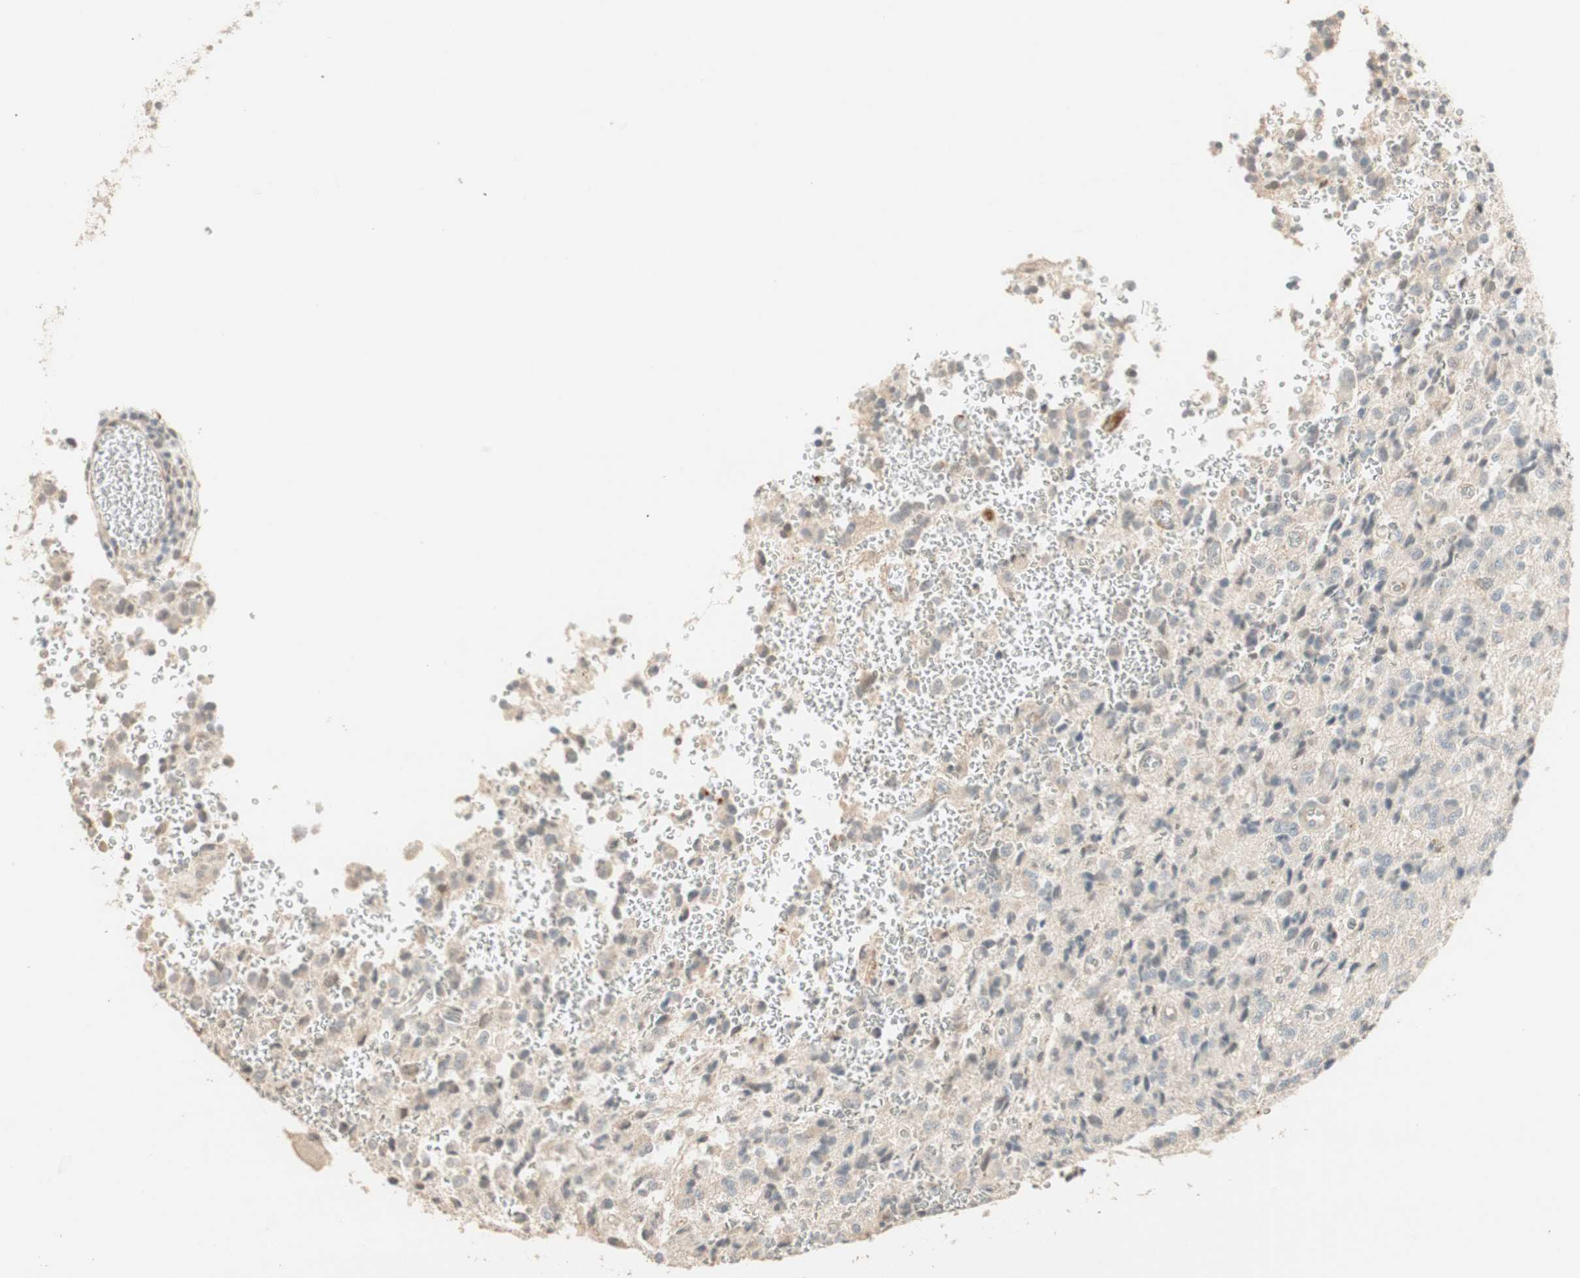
{"staining": {"intensity": "weak", "quantity": "25%-75%", "location": "cytoplasmic/membranous"}, "tissue": "glioma", "cell_type": "Tumor cells", "image_type": "cancer", "snomed": [{"axis": "morphology", "description": "Glioma, malignant, High grade"}, {"axis": "topography", "description": "pancreas cauda"}], "caption": "IHC staining of malignant glioma (high-grade), which demonstrates low levels of weak cytoplasmic/membranous expression in approximately 25%-75% of tumor cells indicating weak cytoplasmic/membranous protein expression. The staining was performed using DAB (brown) for protein detection and nuclei were counterstained in hematoxylin (blue).", "gene": "TASOR", "patient": {"sex": "male", "age": 60}}